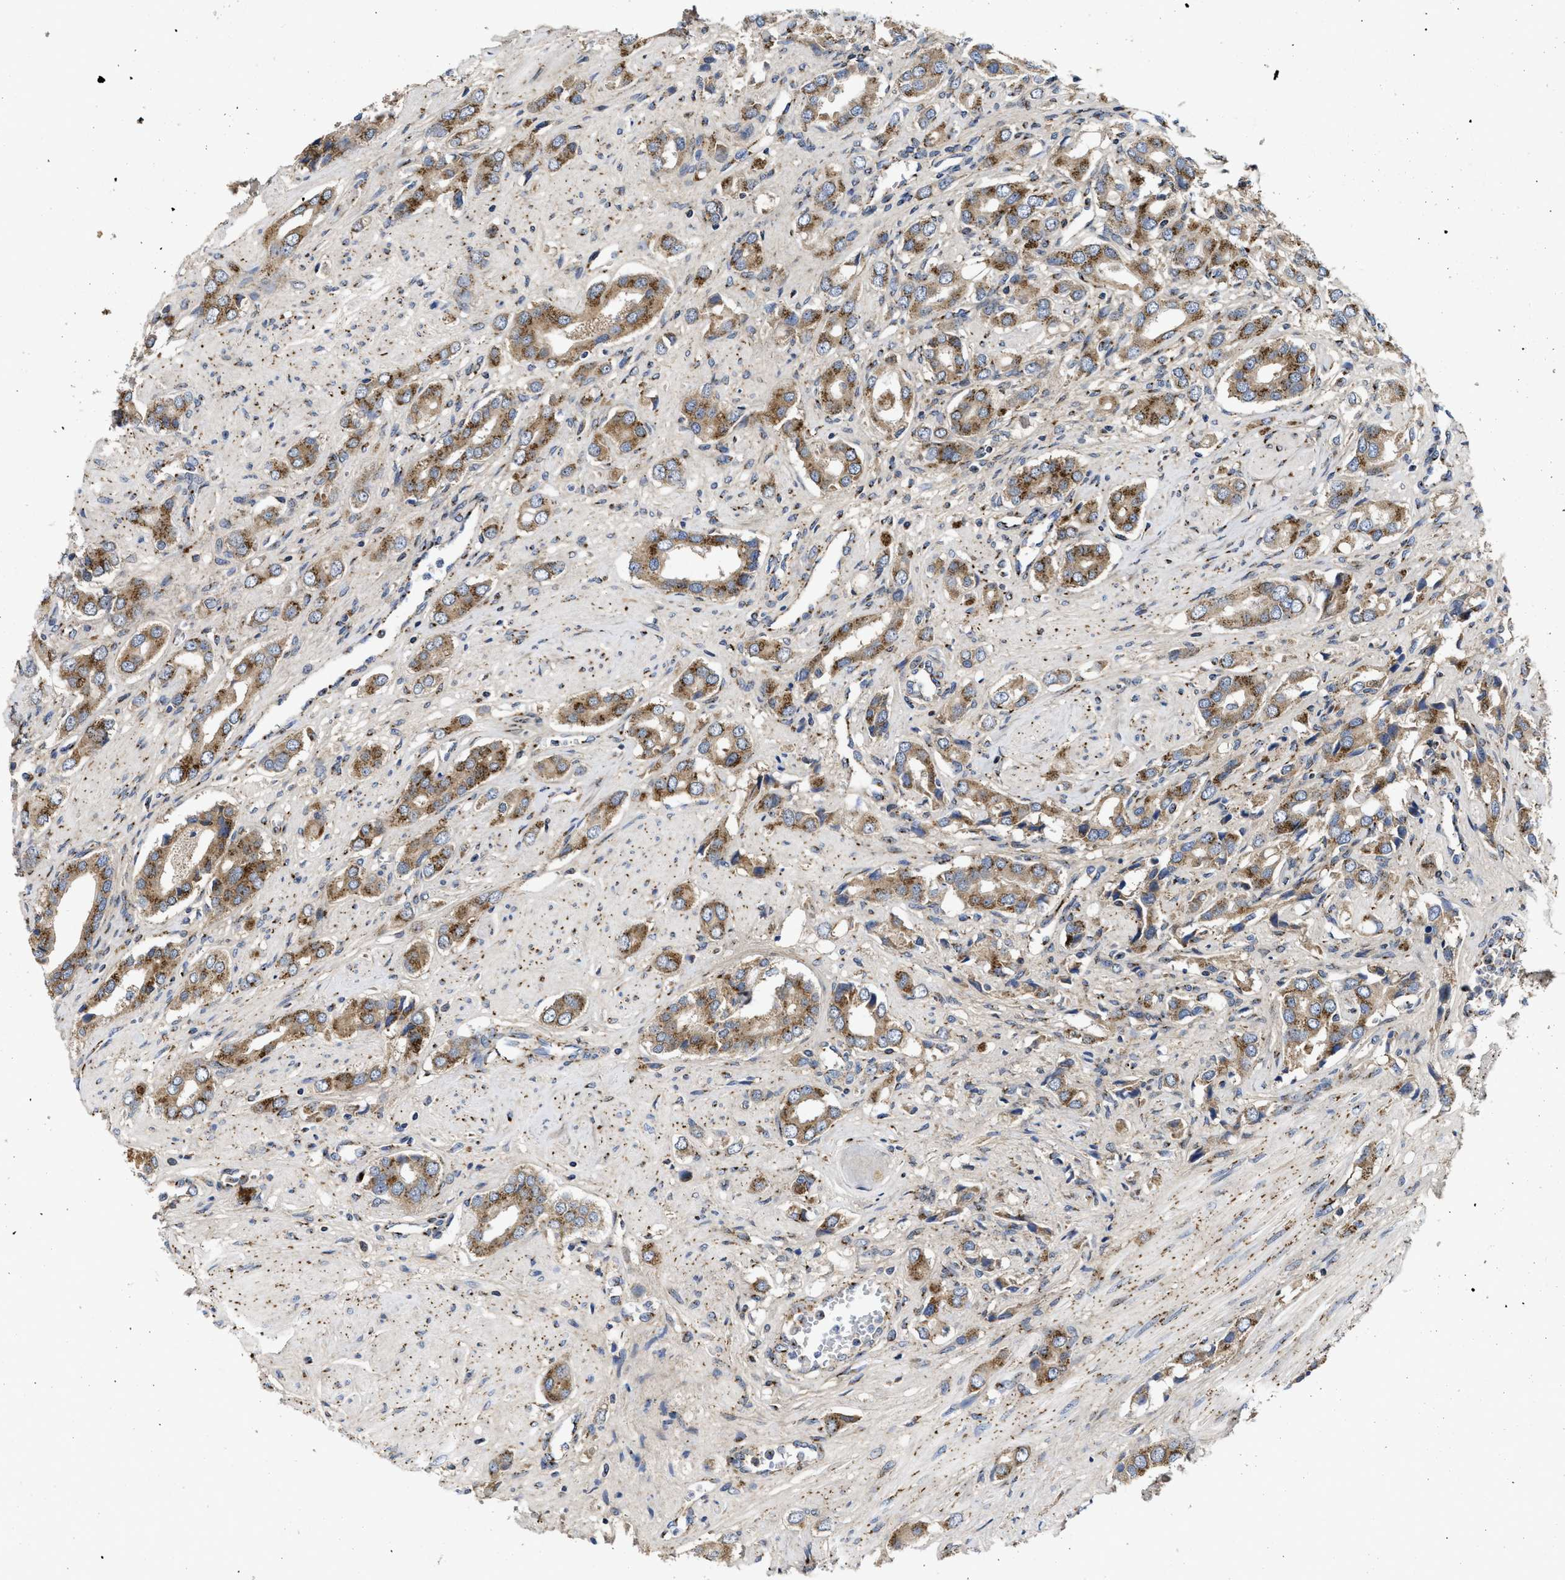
{"staining": {"intensity": "moderate", "quantity": ">75%", "location": "cytoplasmic/membranous"}, "tissue": "prostate cancer", "cell_type": "Tumor cells", "image_type": "cancer", "snomed": [{"axis": "morphology", "description": "Adenocarcinoma, High grade"}, {"axis": "topography", "description": "Prostate"}], "caption": "A medium amount of moderate cytoplasmic/membranous staining is present in approximately >75% of tumor cells in prostate high-grade adenocarcinoma tissue. (DAB (3,3'-diaminobenzidine) = brown stain, brightfield microscopy at high magnification).", "gene": "ZNF70", "patient": {"sex": "male", "age": 52}}